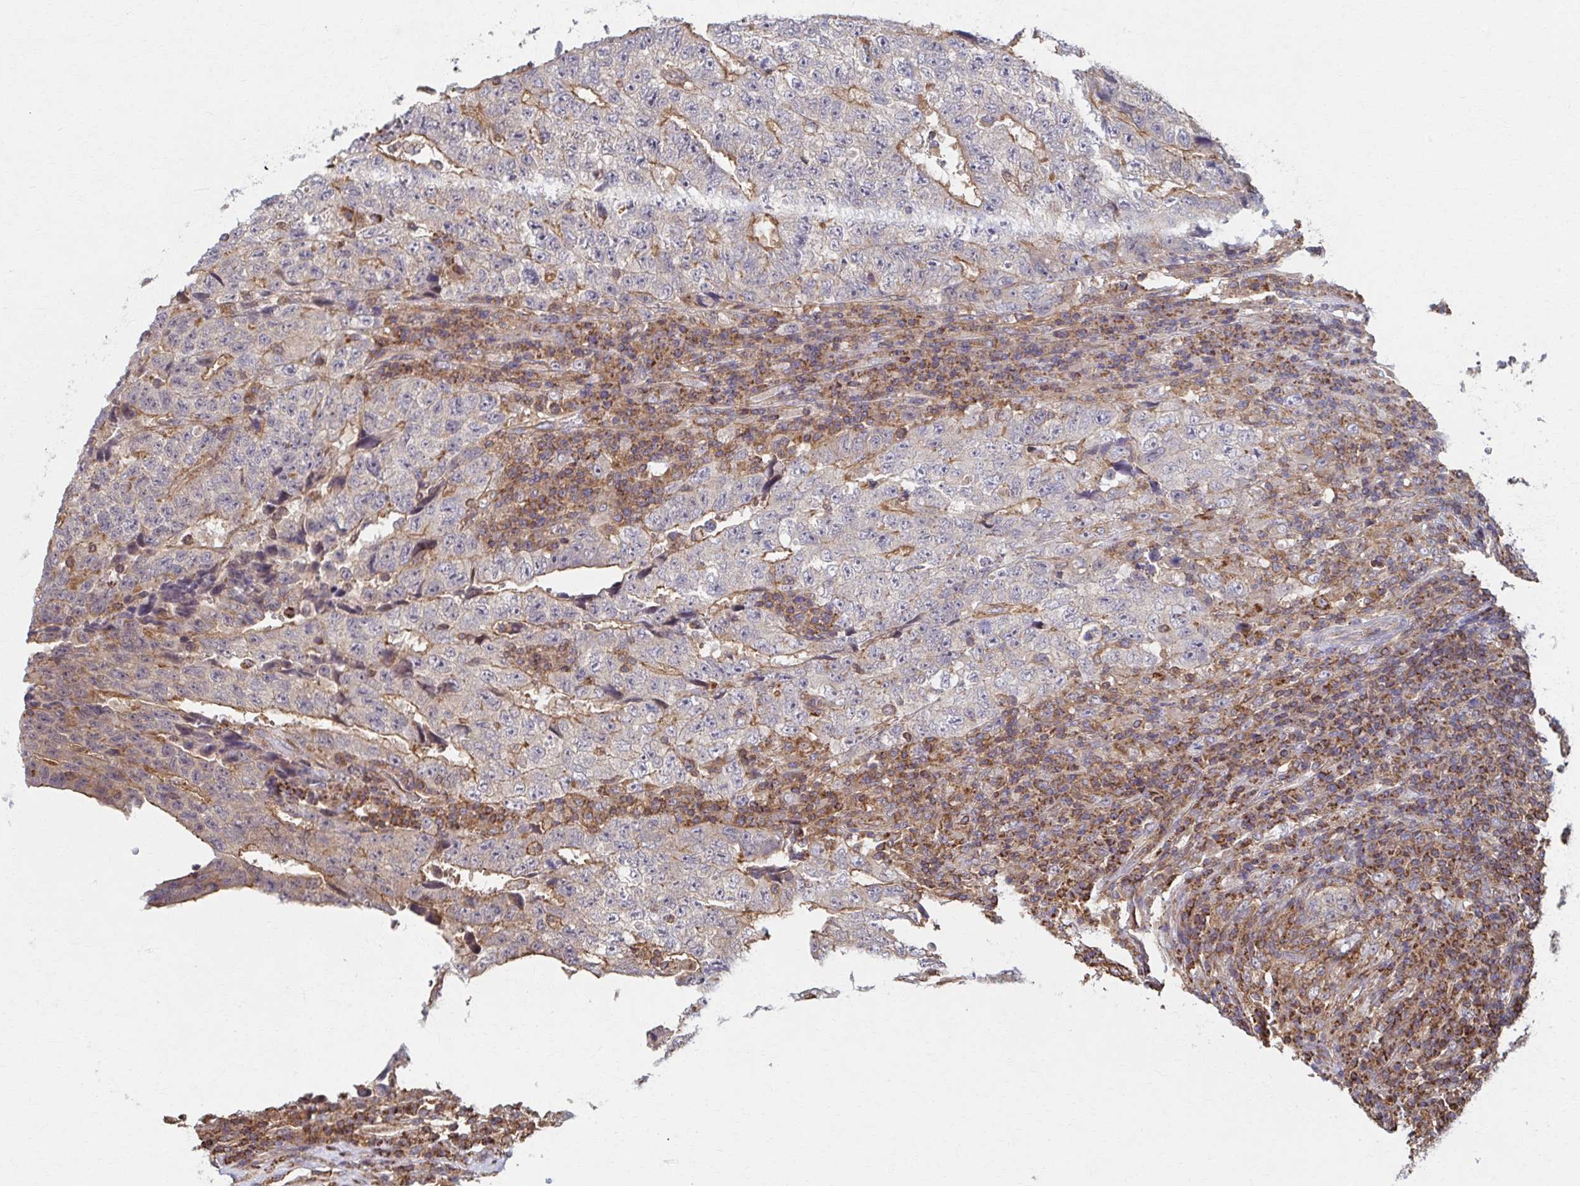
{"staining": {"intensity": "negative", "quantity": "none", "location": "none"}, "tissue": "testis cancer", "cell_type": "Tumor cells", "image_type": "cancer", "snomed": [{"axis": "morphology", "description": "Necrosis, NOS"}, {"axis": "morphology", "description": "Carcinoma, Embryonal, NOS"}, {"axis": "topography", "description": "Testis"}], "caption": "High magnification brightfield microscopy of testis cancer stained with DAB (3,3'-diaminobenzidine) (brown) and counterstained with hematoxylin (blue): tumor cells show no significant expression.", "gene": "KLHL34", "patient": {"sex": "male", "age": 19}}